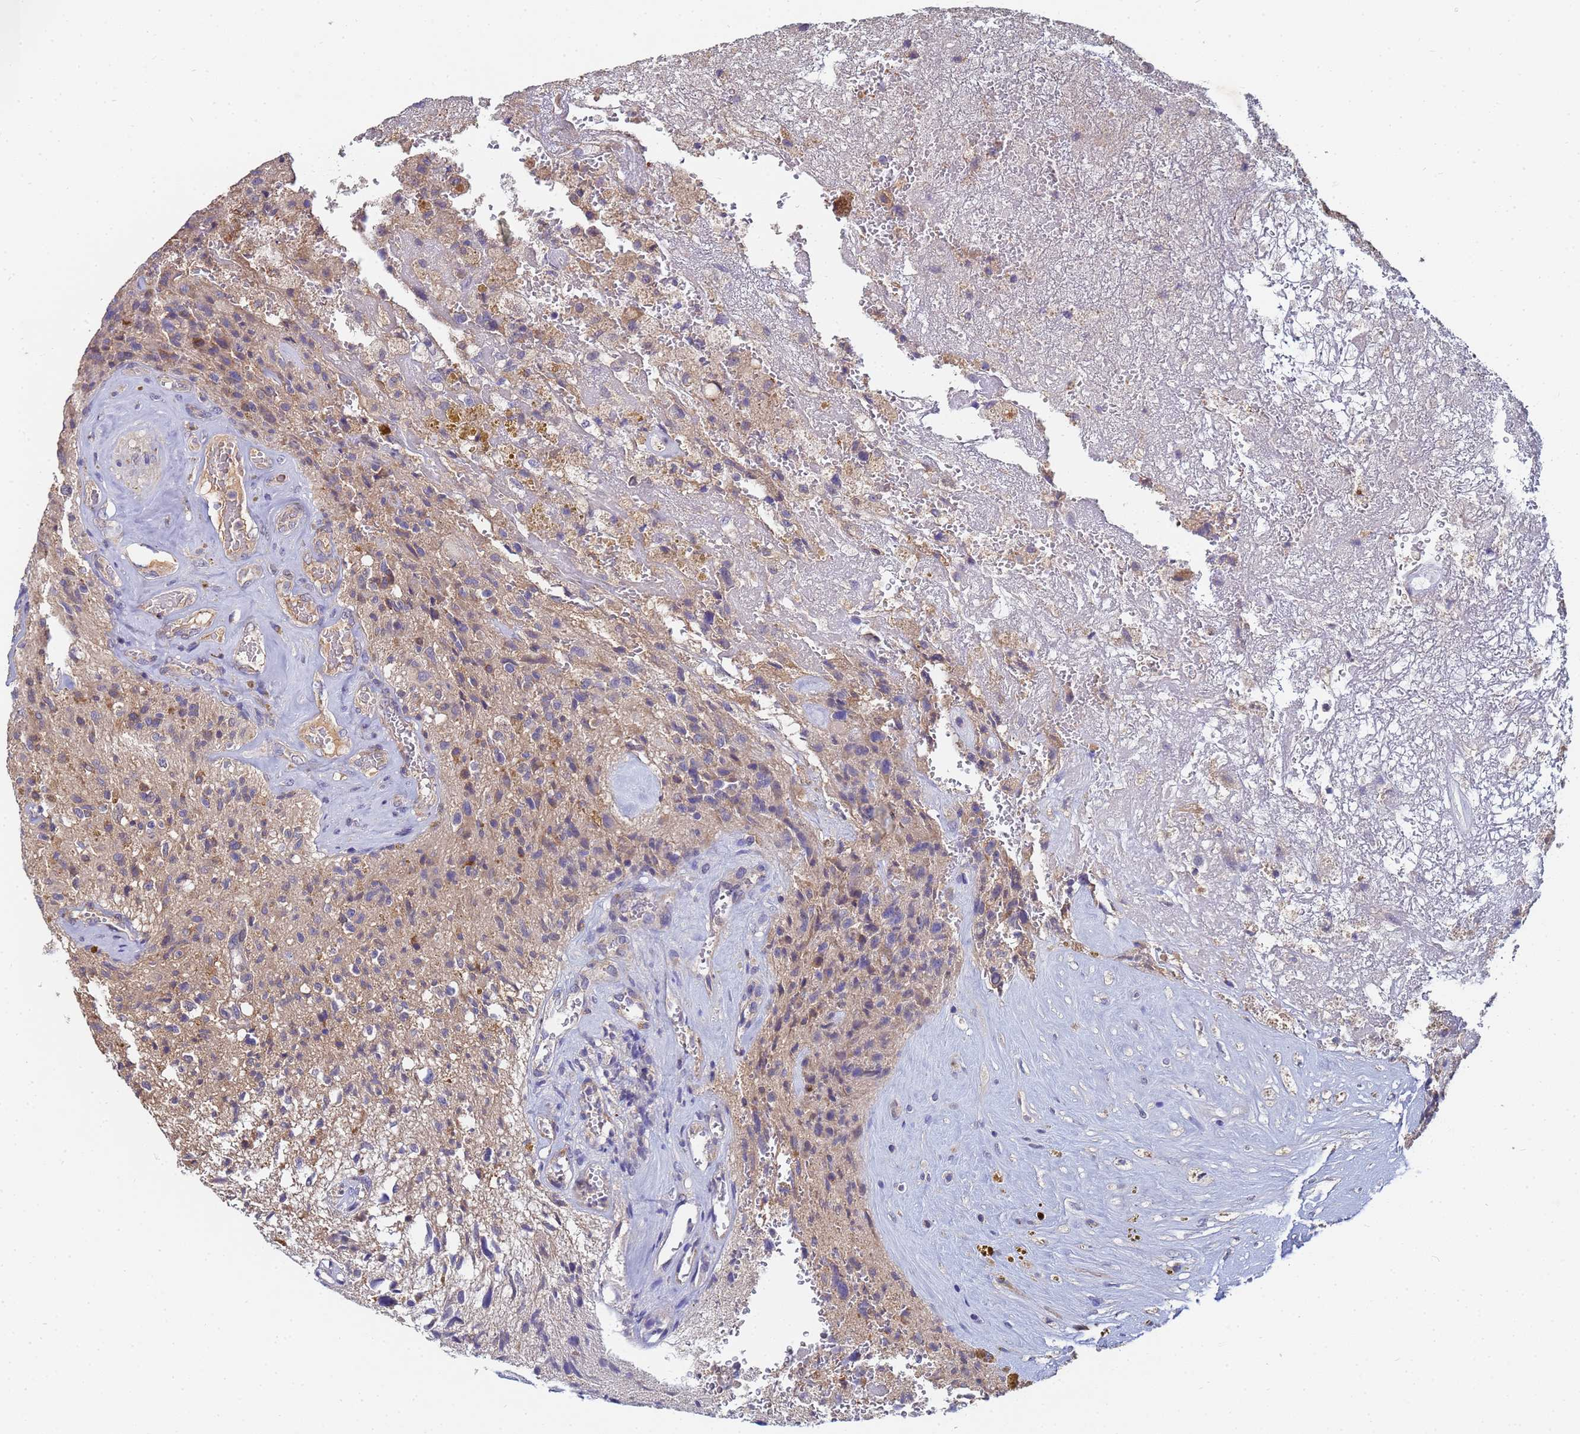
{"staining": {"intensity": "negative", "quantity": "none", "location": "none"}, "tissue": "glioma", "cell_type": "Tumor cells", "image_type": "cancer", "snomed": [{"axis": "morphology", "description": "Glioma, malignant, High grade"}, {"axis": "topography", "description": "Brain"}], "caption": "This is an immunohistochemistry (IHC) image of glioma. There is no positivity in tumor cells.", "gene": "C5orf34", "patient": {"sex": "male", "age": 69}}